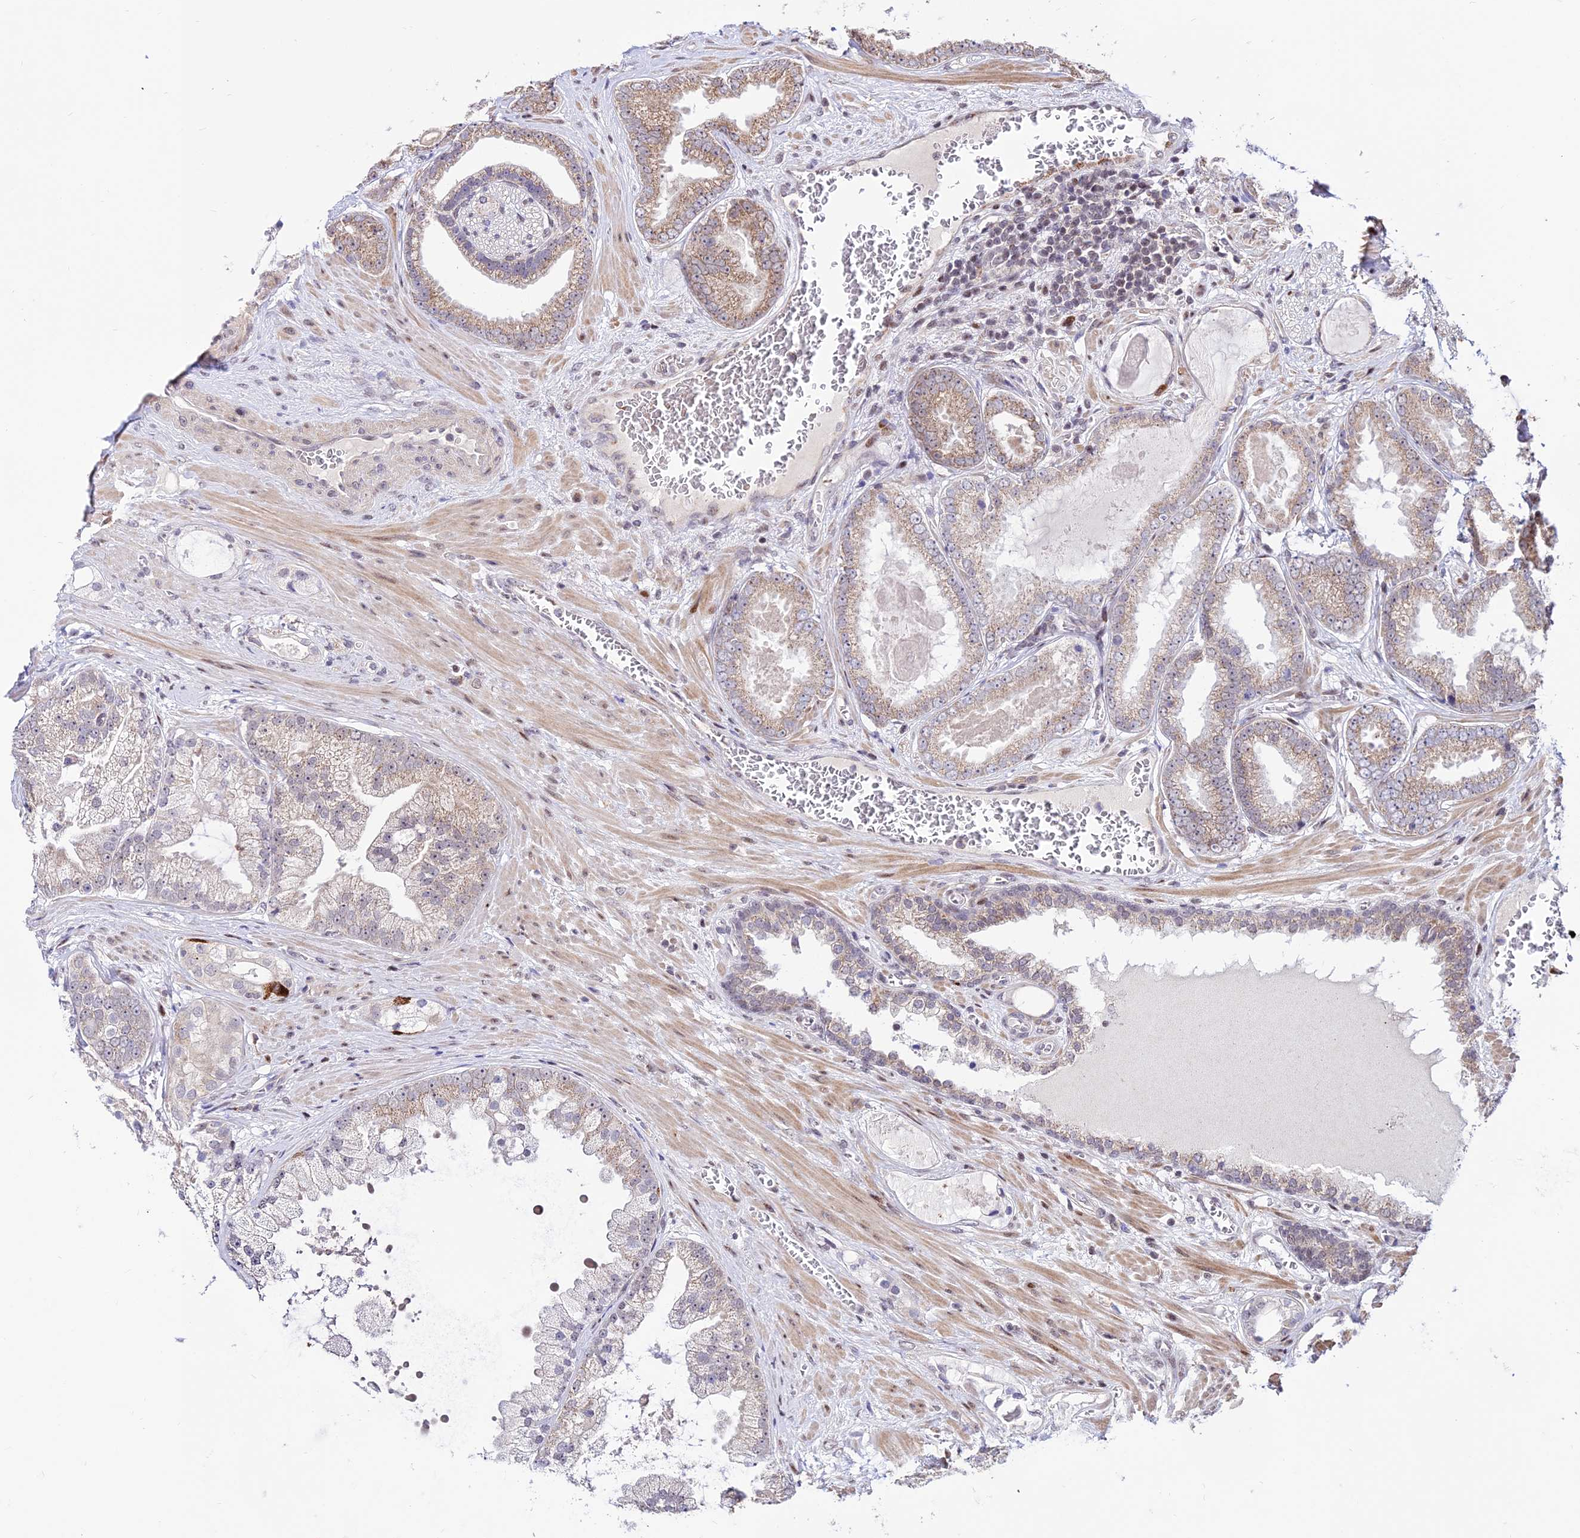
{"staining": {"intensity": "moderate", "quantity": "<25%", "location": "cytoplasmic/membranous"}, "tissue": "prostate cancer", "cell_type": "Tumor cells", "image_type": "cancer", "snomed": [{"axis": "morphology", "description": "Adenocarcinoma, Low grade"}, {"axis": "topography", "description": "Prostate"}], "caption": "The immunohistochemical stain shows moderate cytoplasmic/membranous positivity in tumor cells of prostate cancer (adenocarcinoma (low-grade)) tissue.", "gene": "CIB3", "patient": {"sex": "male", "age": 57}}